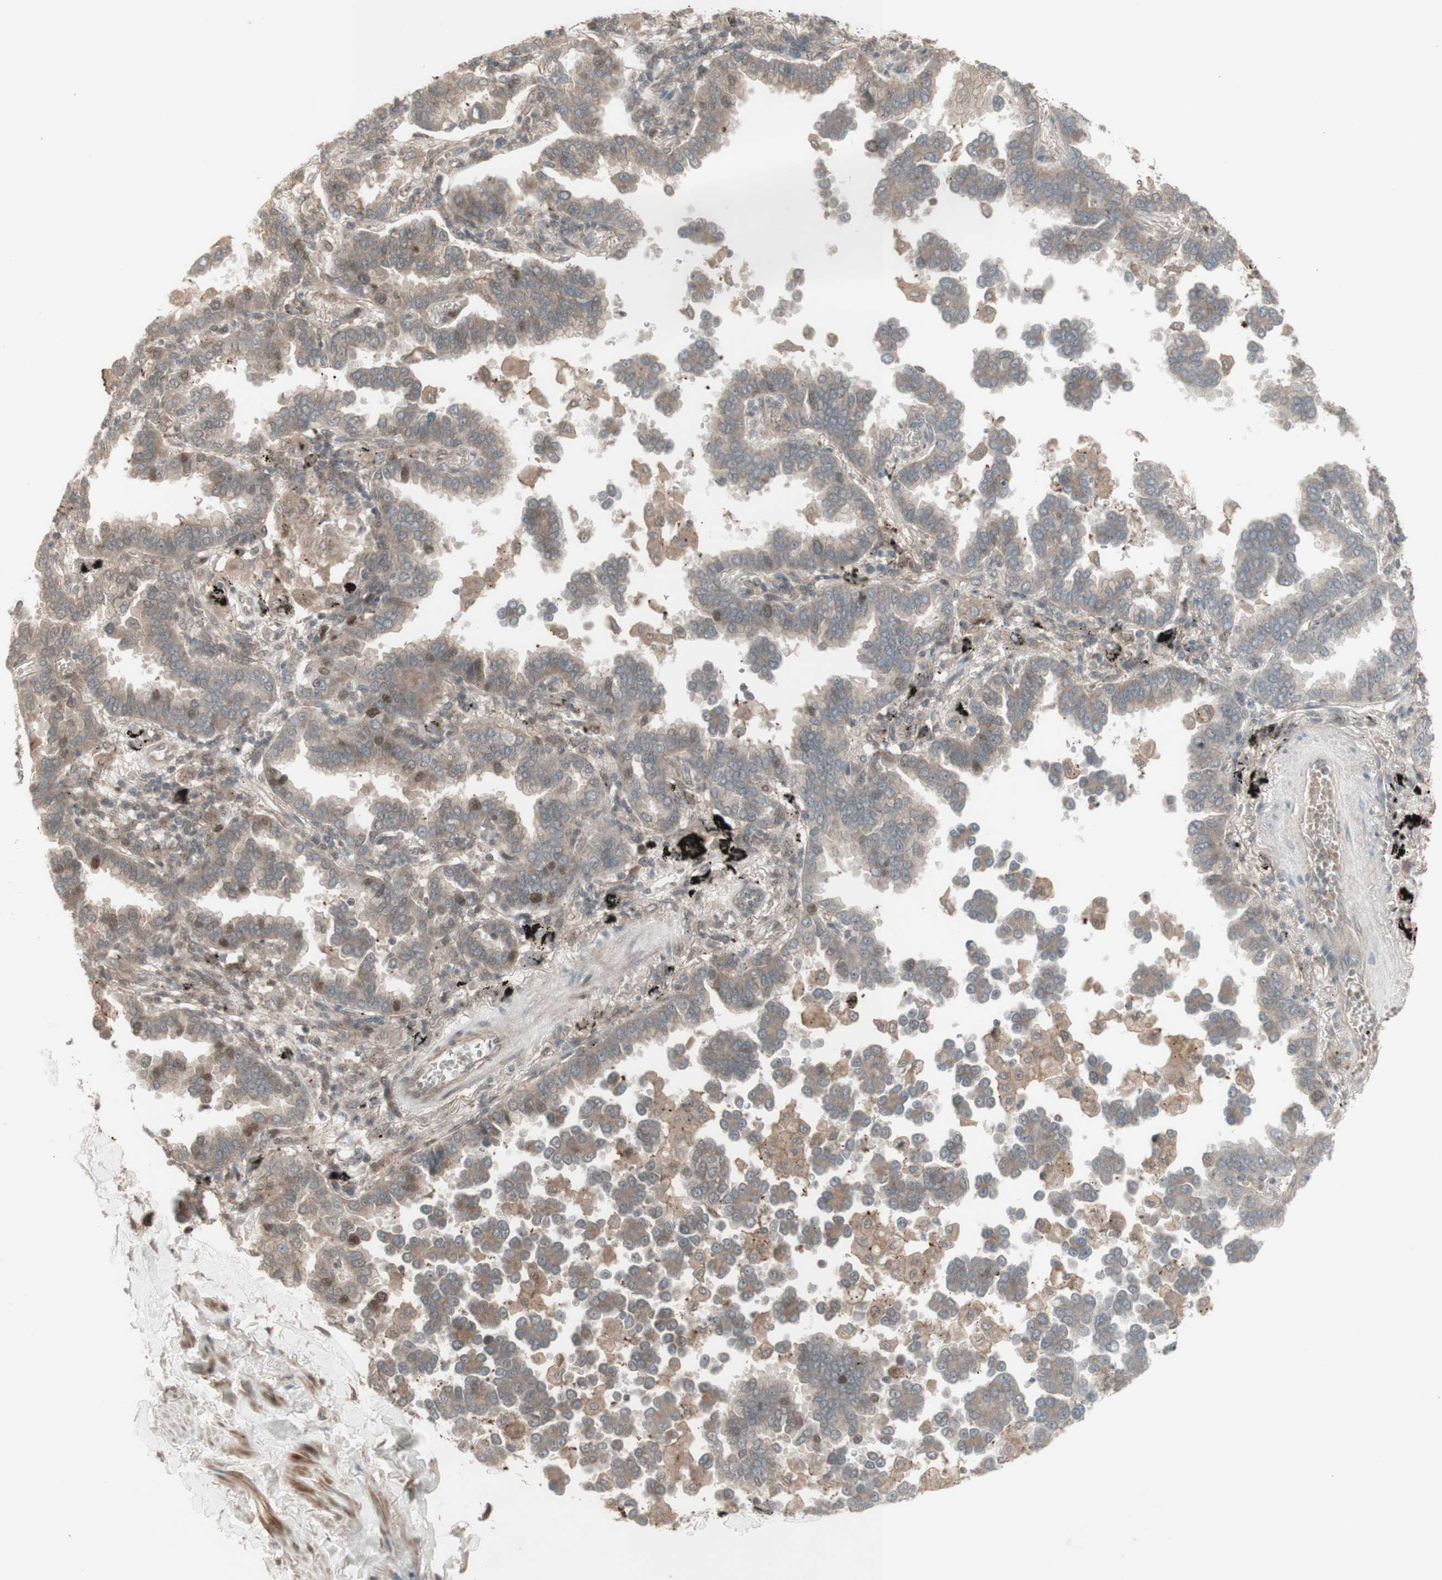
{"staining": {"intensity": "weak", "quantity": "25%-75%", "location": "cytoplasmic/membranous"}, "tissue": "lung cancer", "cell_type": "Tumor cells", "image_type": "cancer", "snomed": [{"axis": "morphology", "description": "Normal tissue, NOS"}, {"axis": "morphology", "description": "Adenocarcinoma, NOS"}, {"axis": "topography", "description": "Lung"}], "caption": "IHC of human lung cancer reveals low levels of weak cytoplasmic/membranous expression in approximately 25%-75% of tumor cells.", "gene": "MSH6", "patient": {"sex": "male", "age": 59}}